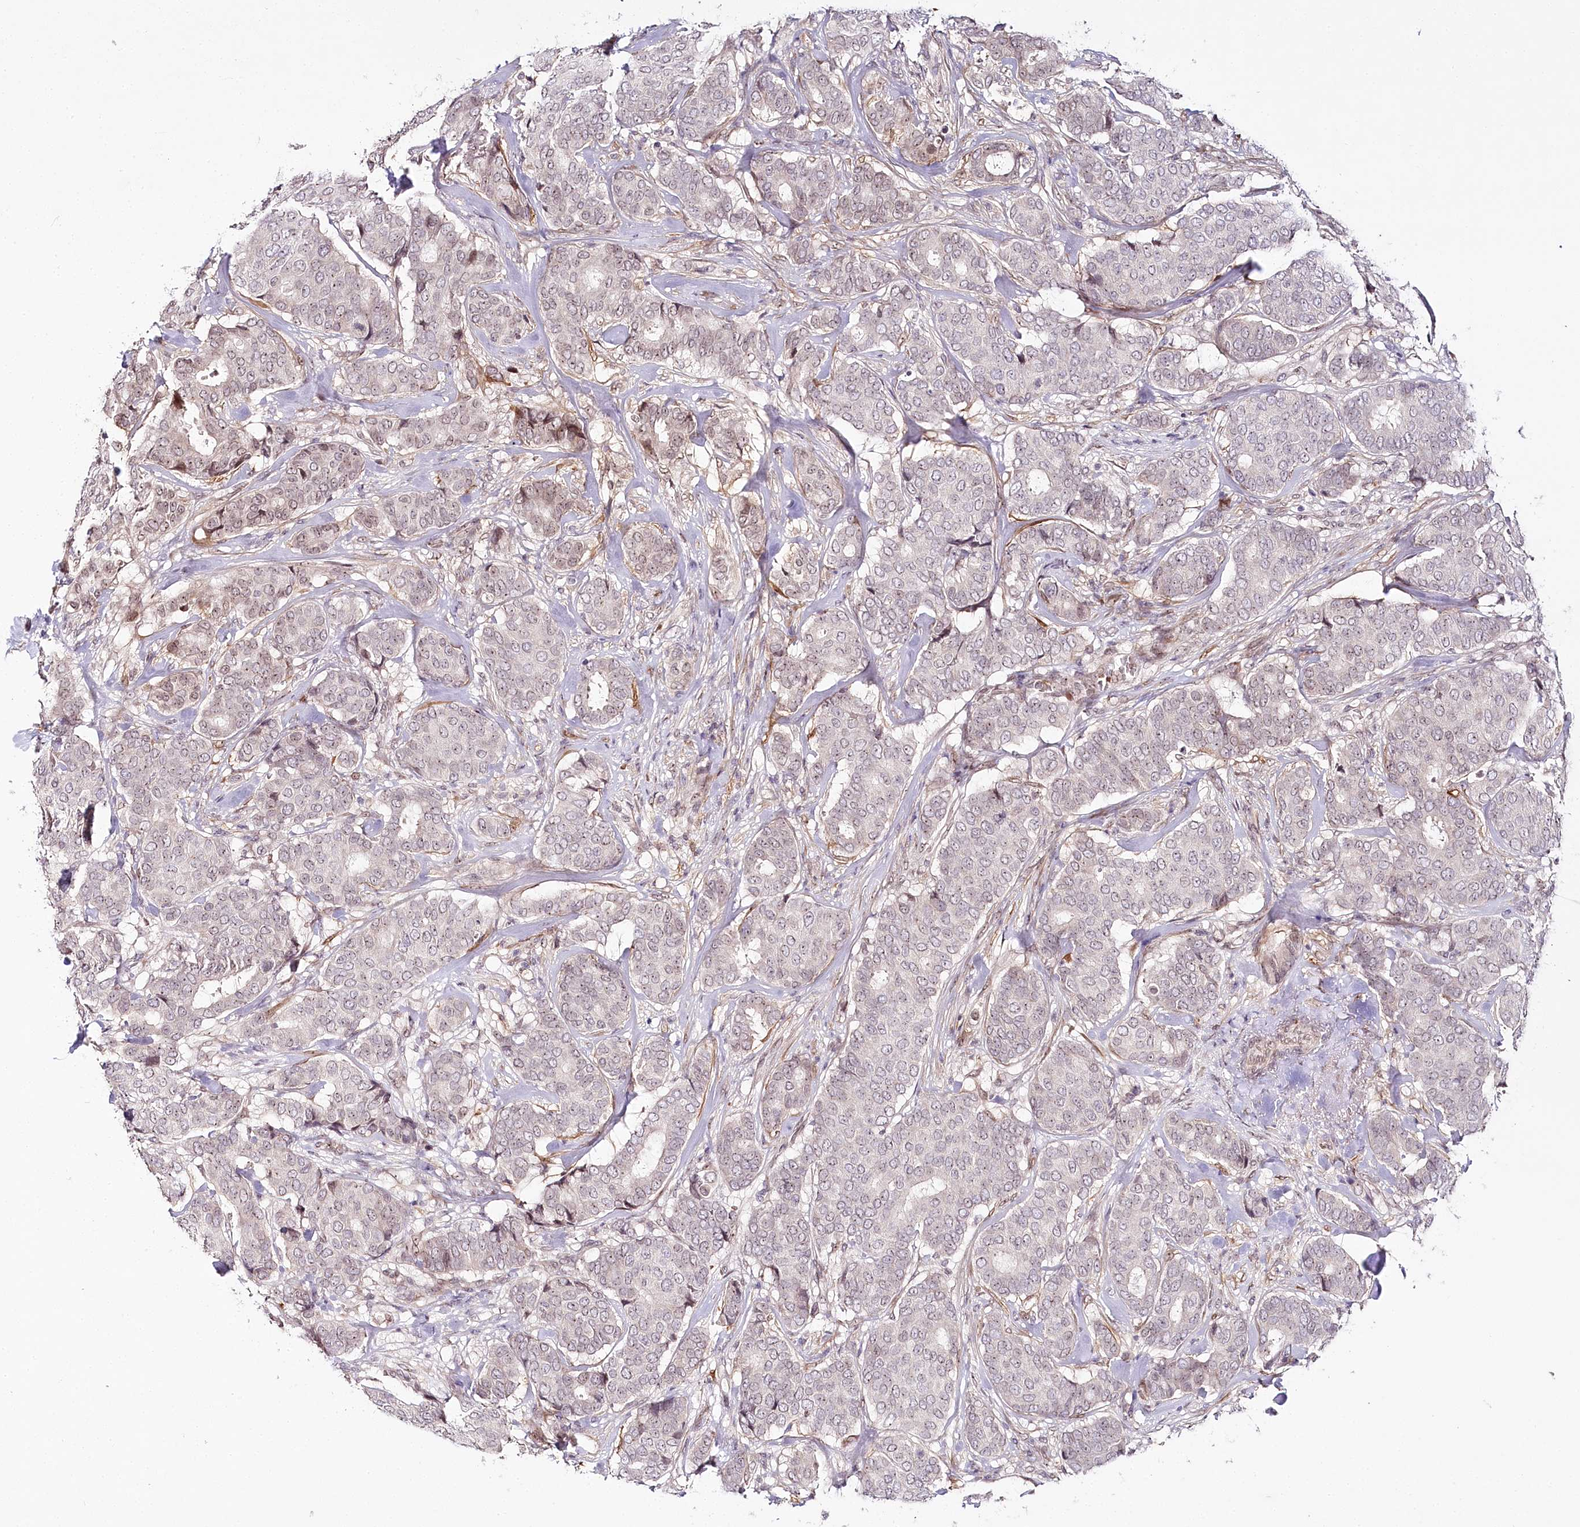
{"staining": {"intensity": "negative", "quantity": "none", "location": "none"}, "tissue": "breast cancer", "cell_type": "Tumor cells", "image_type": "cancer", "snomed": [{"axis": "morphology", "description": "Duct carcinoma"}, {"axis": "topography", "description": "Breast"}], "caption": "Tumor cells show no significant protein positivity in breast cancer (intraductal carcinoma).", "gene": "WDR36", "patient": {"sex": "female", "age": 75}}